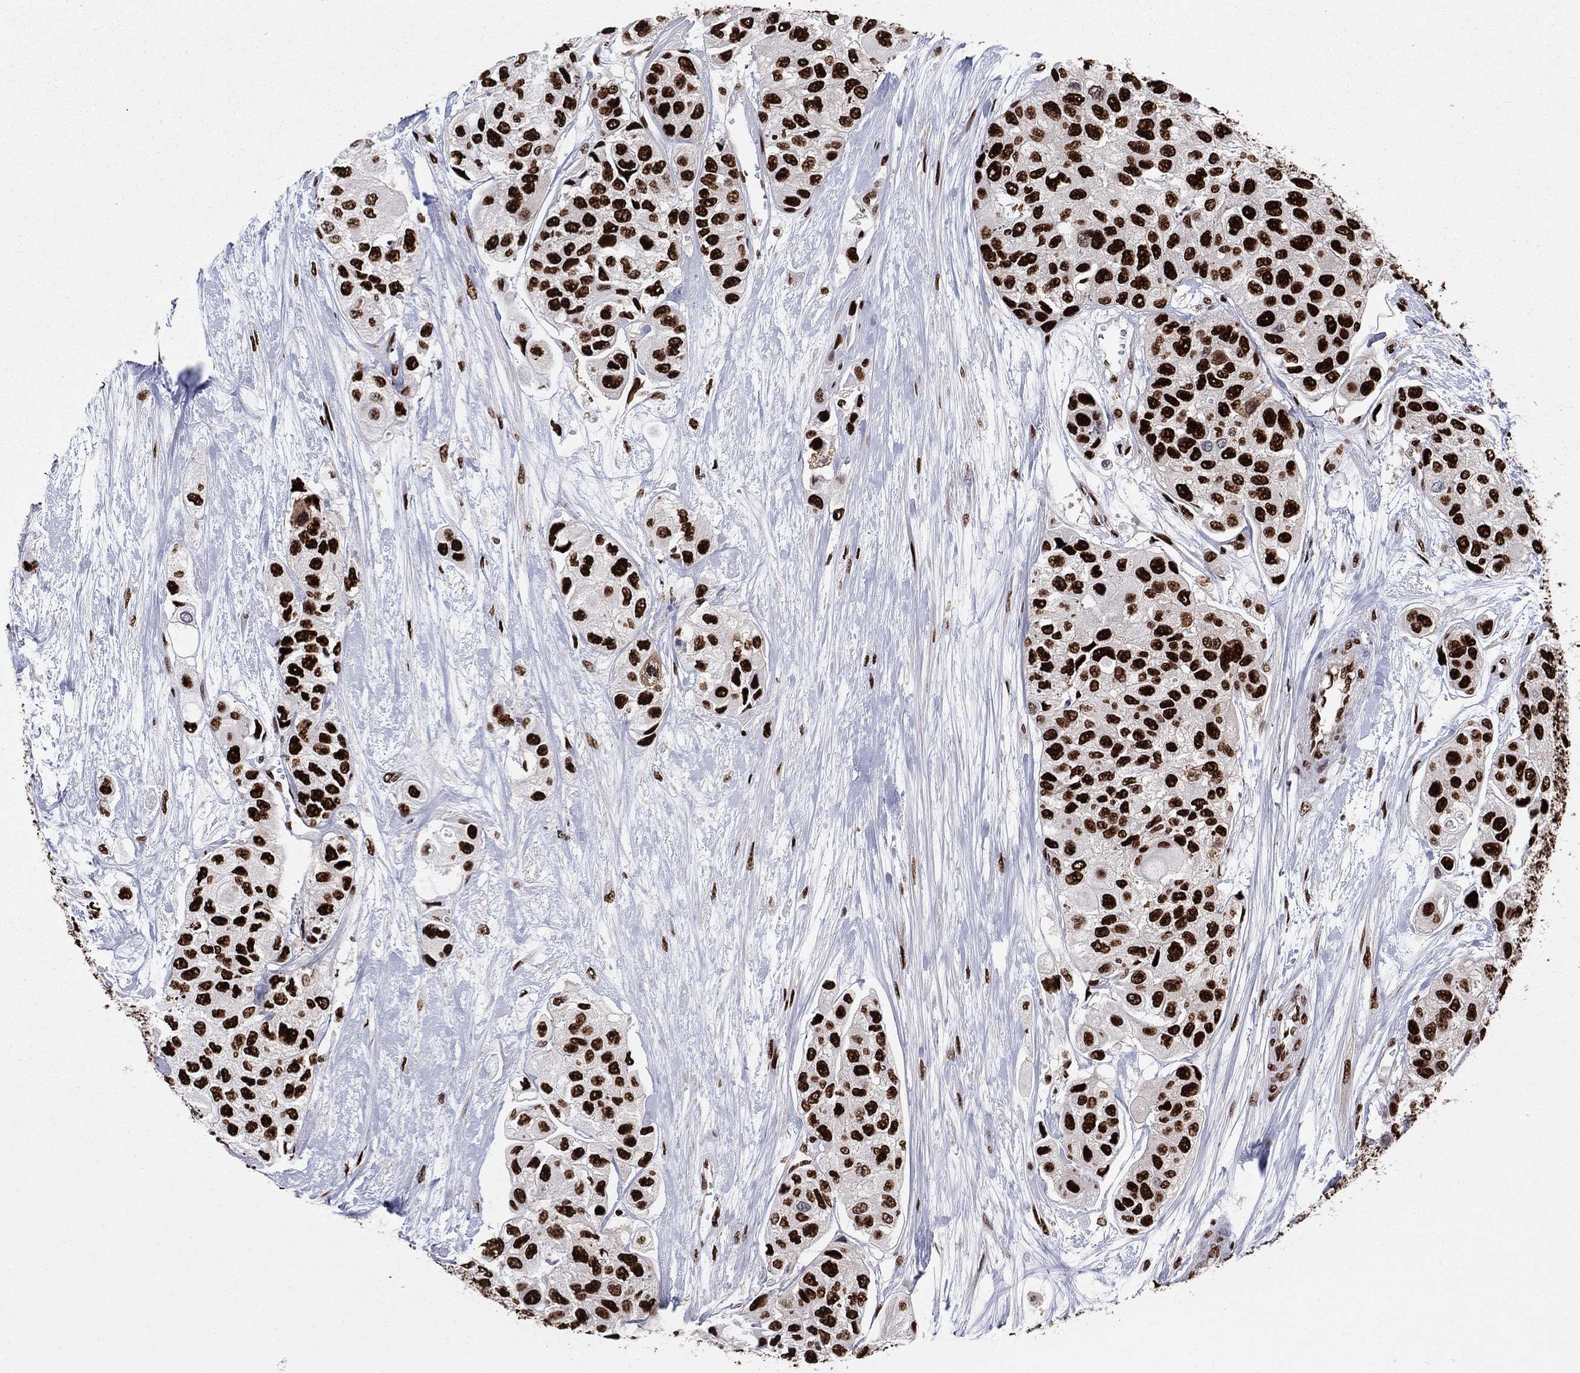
{"staining": {"intensity": "strong", "quantity": ">75%", "location": "nuclear"}, "tissue": "urothelial cancer", "cell_type": "Tumor cells", "image_type": "cancer", "snomed": [{"axis": "morphology", "description": "Urothelial carcinoma, High grade"}, {"axis": "topography", "description": "Urinary bladder"}], "caption": "Immunohistochemistry histopathology image of human urothelial carcinoma (high-grade) stained for a protein (brown), which shows high levels of strong nuclear expression in approximately >75% of tumor cells.", "gene": "ZNHIT3", "patient": {"sex": "male", "age": 77}}